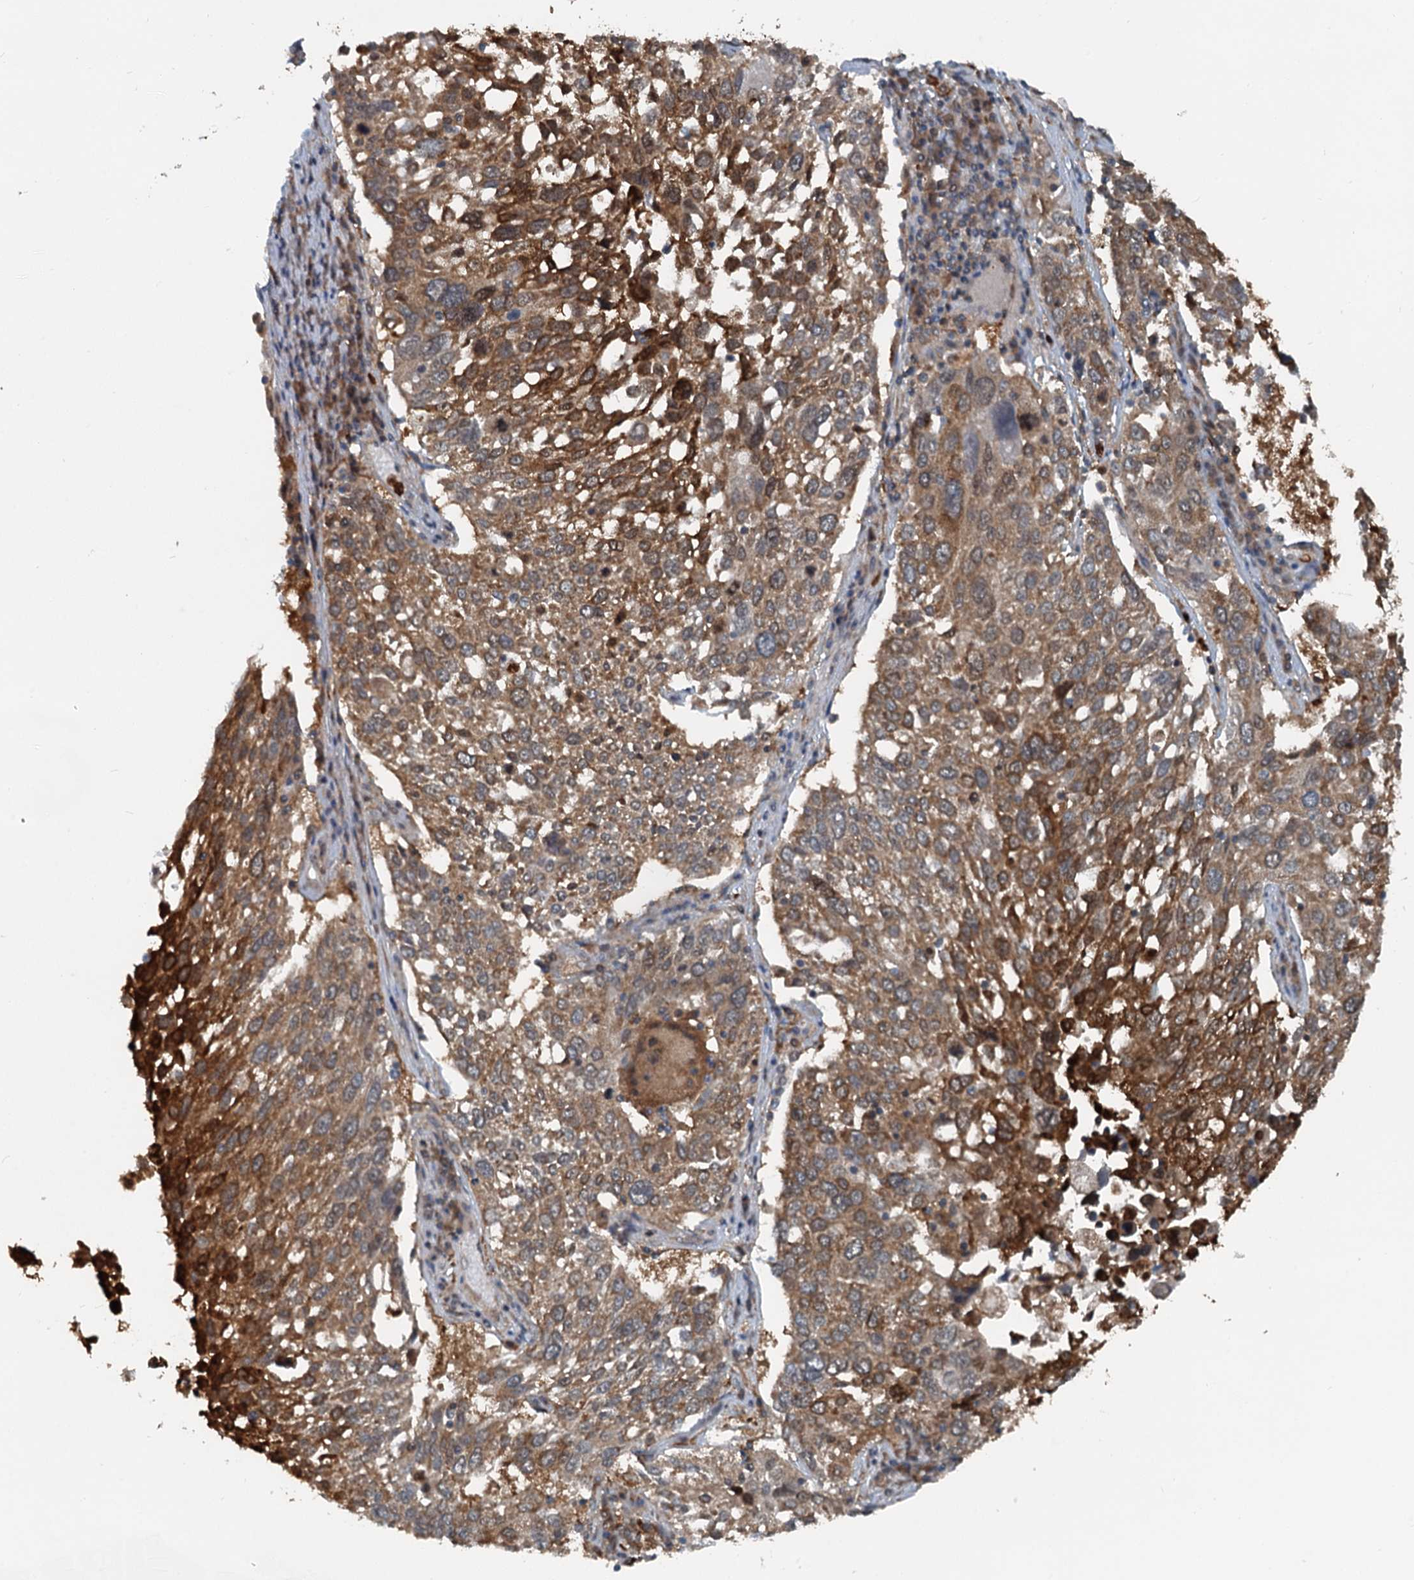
{"staining": {"intensity": "strong", "quantity": "25%-75%", "location": "cytoplasmic/membranous"}, "tissue": "lung cancer", "cell_type": "Tumor cells", "image_type": "cancer", "snomed": [{"axis": "morphology", "description": "Squamous cell carcinoma, NOS"}, {"axis": "topography", "description": "Lung"}], "caption": "Immunohistochemistry of squamous cell carcinoma (lung) exhibits high levels of strong cytoplasmic/membranous expression in about 25%-75% of tumor cells.", "gene": "GPI", "patient": {"sex": "male", "age": 65}}